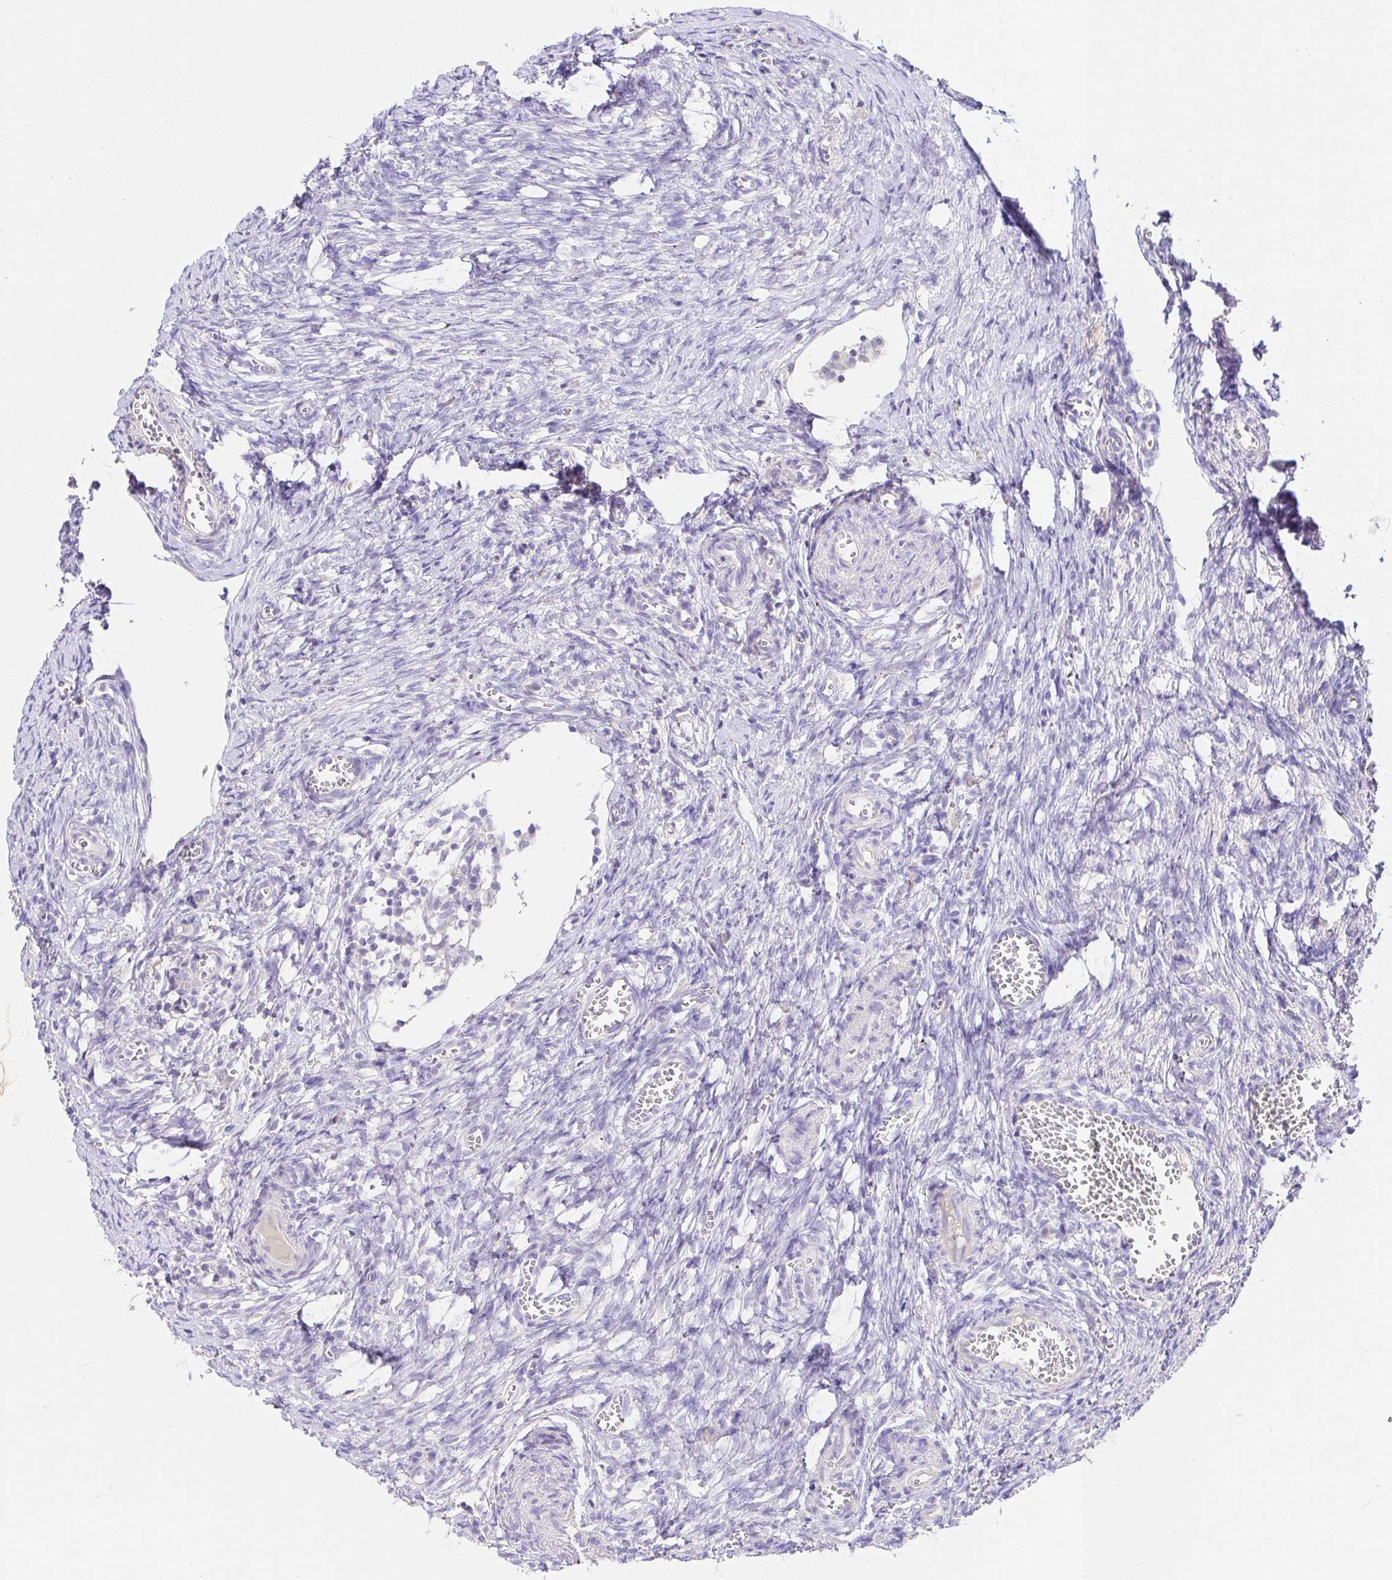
{"staining": {"intensity": "negative", "quantity": "none", "location": "none"}, "tissue": "ovary", "cell_type": "Follicle cells", "image_type": "normal", "snomed": [{"axis": "morphology", "description": "Normal tissue, NOS"}, {"axis": "topography", "description": "Ovary"}], "caption": "Immunohistochemistry (IHC) micrograph of normal human ovary stained for a protein (brown), which reveals no expression in follicle cells.", "gene": "CDO1", "patient": {"sex": "female", "age": 41}}